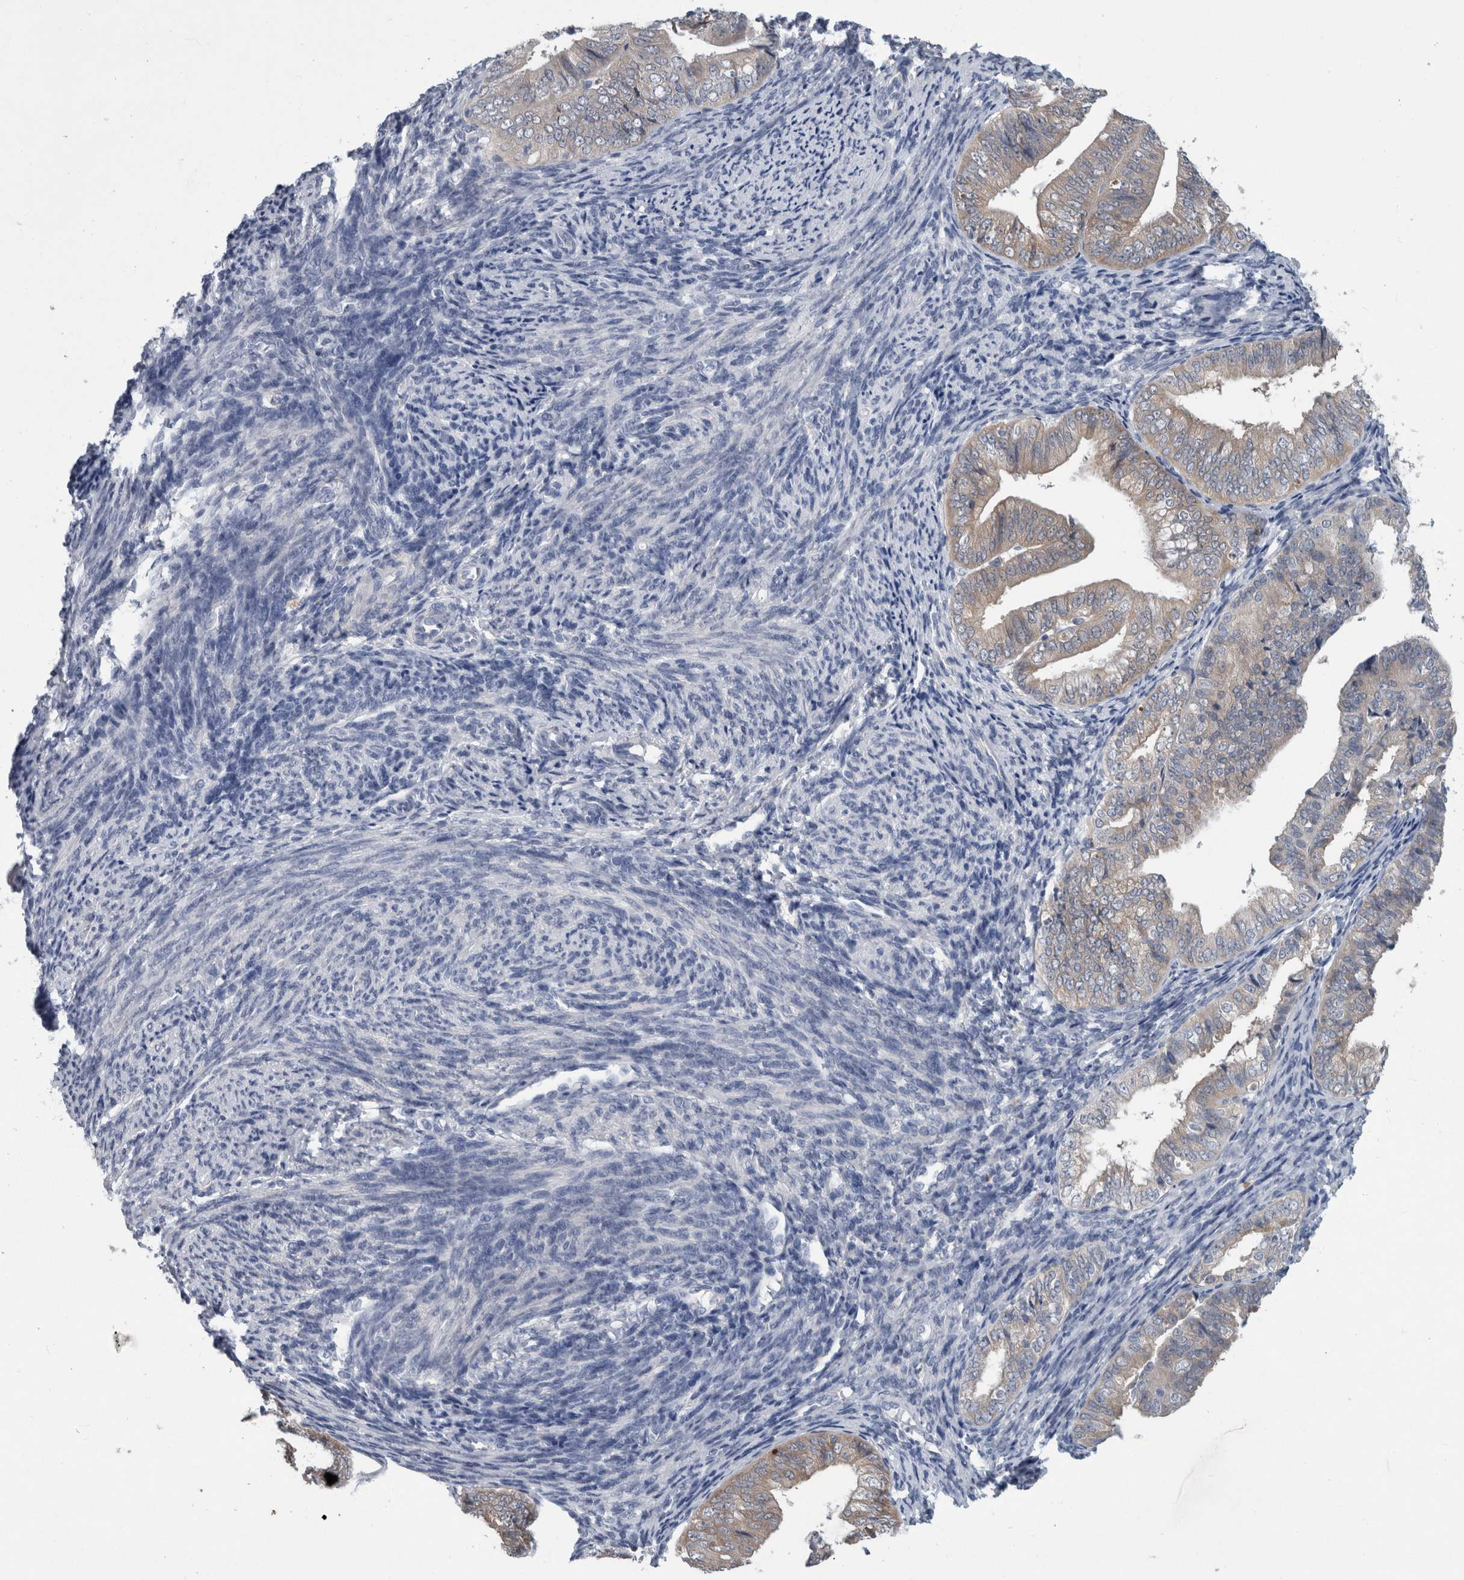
{"staining": {"intensity": "weak", "quantity": "25%-75%", "location": "cytoplasmic/membranous"}, "tissue": "endometrial cancer", "cell_type": "Tumor cells", "image_type": "cancer", "snomed": [{"axis": "morphology", "description": "Adenocarcinoma, NOS"}, {"axis": "topography", "description": "Endometrium"}], "caption": "Endometrial cancer (adenocarcinoma) stained with DAB (3,3'-diaminobenzidine) immunohistochemistry (IHC) demonstrates low levels of weak cytoplasmic/membranous expression in about 25%-75% of tumor cells.", "gene": "FAM83H", "patient": {"sex": "female", "age": 63}}